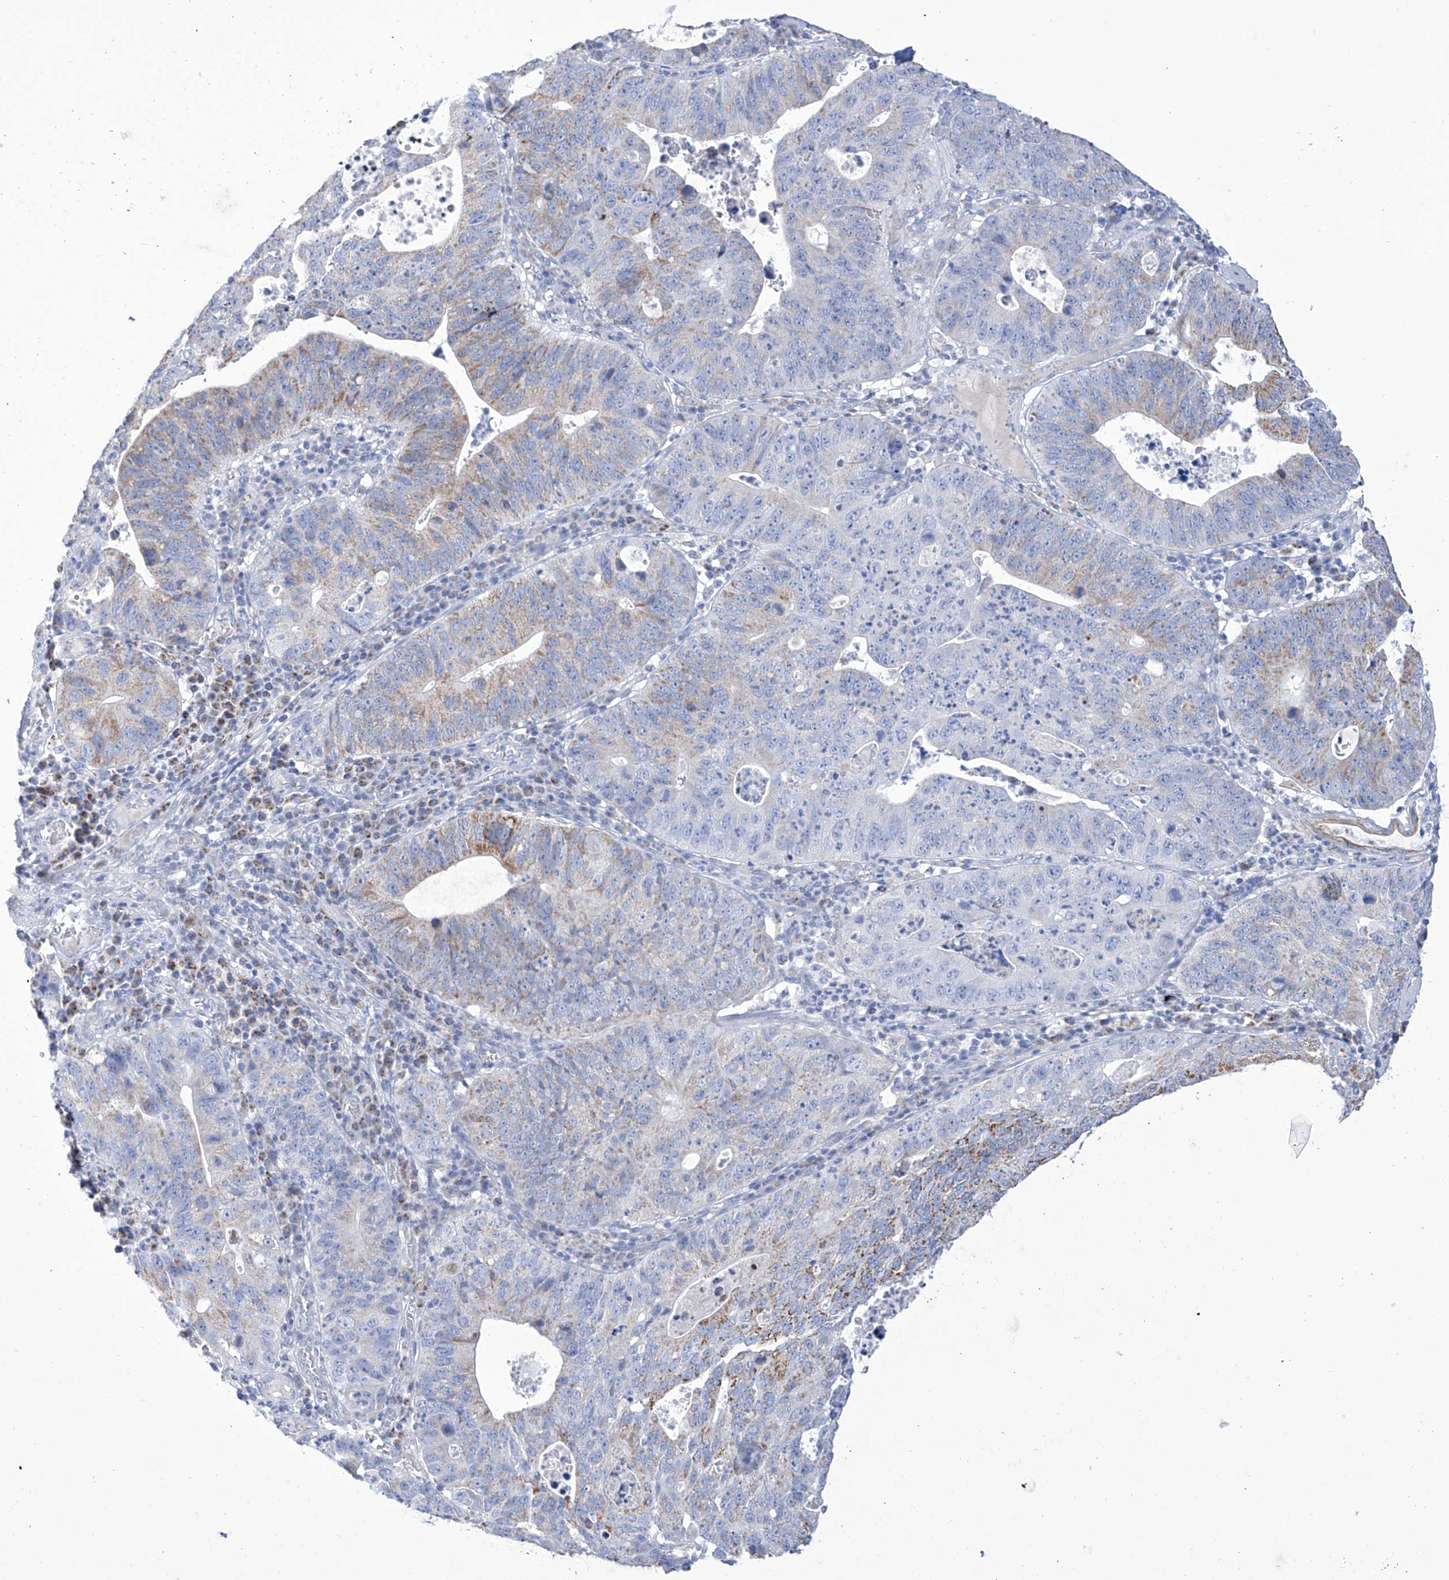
{"staining": {"intensity": "weak", "quantity": "<25%", "location": "cytoplasmic/membranous"}, "tissue": "stomach cancer", "cell_type": "Tumor cells", "image_type": "cancer", "snomed": [{"axis": "morphology", "description": "Adenocarcinoma, NOS"}, {"axis": "topography", "description": "Stomach"}], "caption": "IHC of human stomach cancer (adenocarcinoma) reveals no staining in tumor cells. (DAB IHC, high magnification).", "gene": "ALDH6A1", "patient": {"sex": "male", "age": 59}}